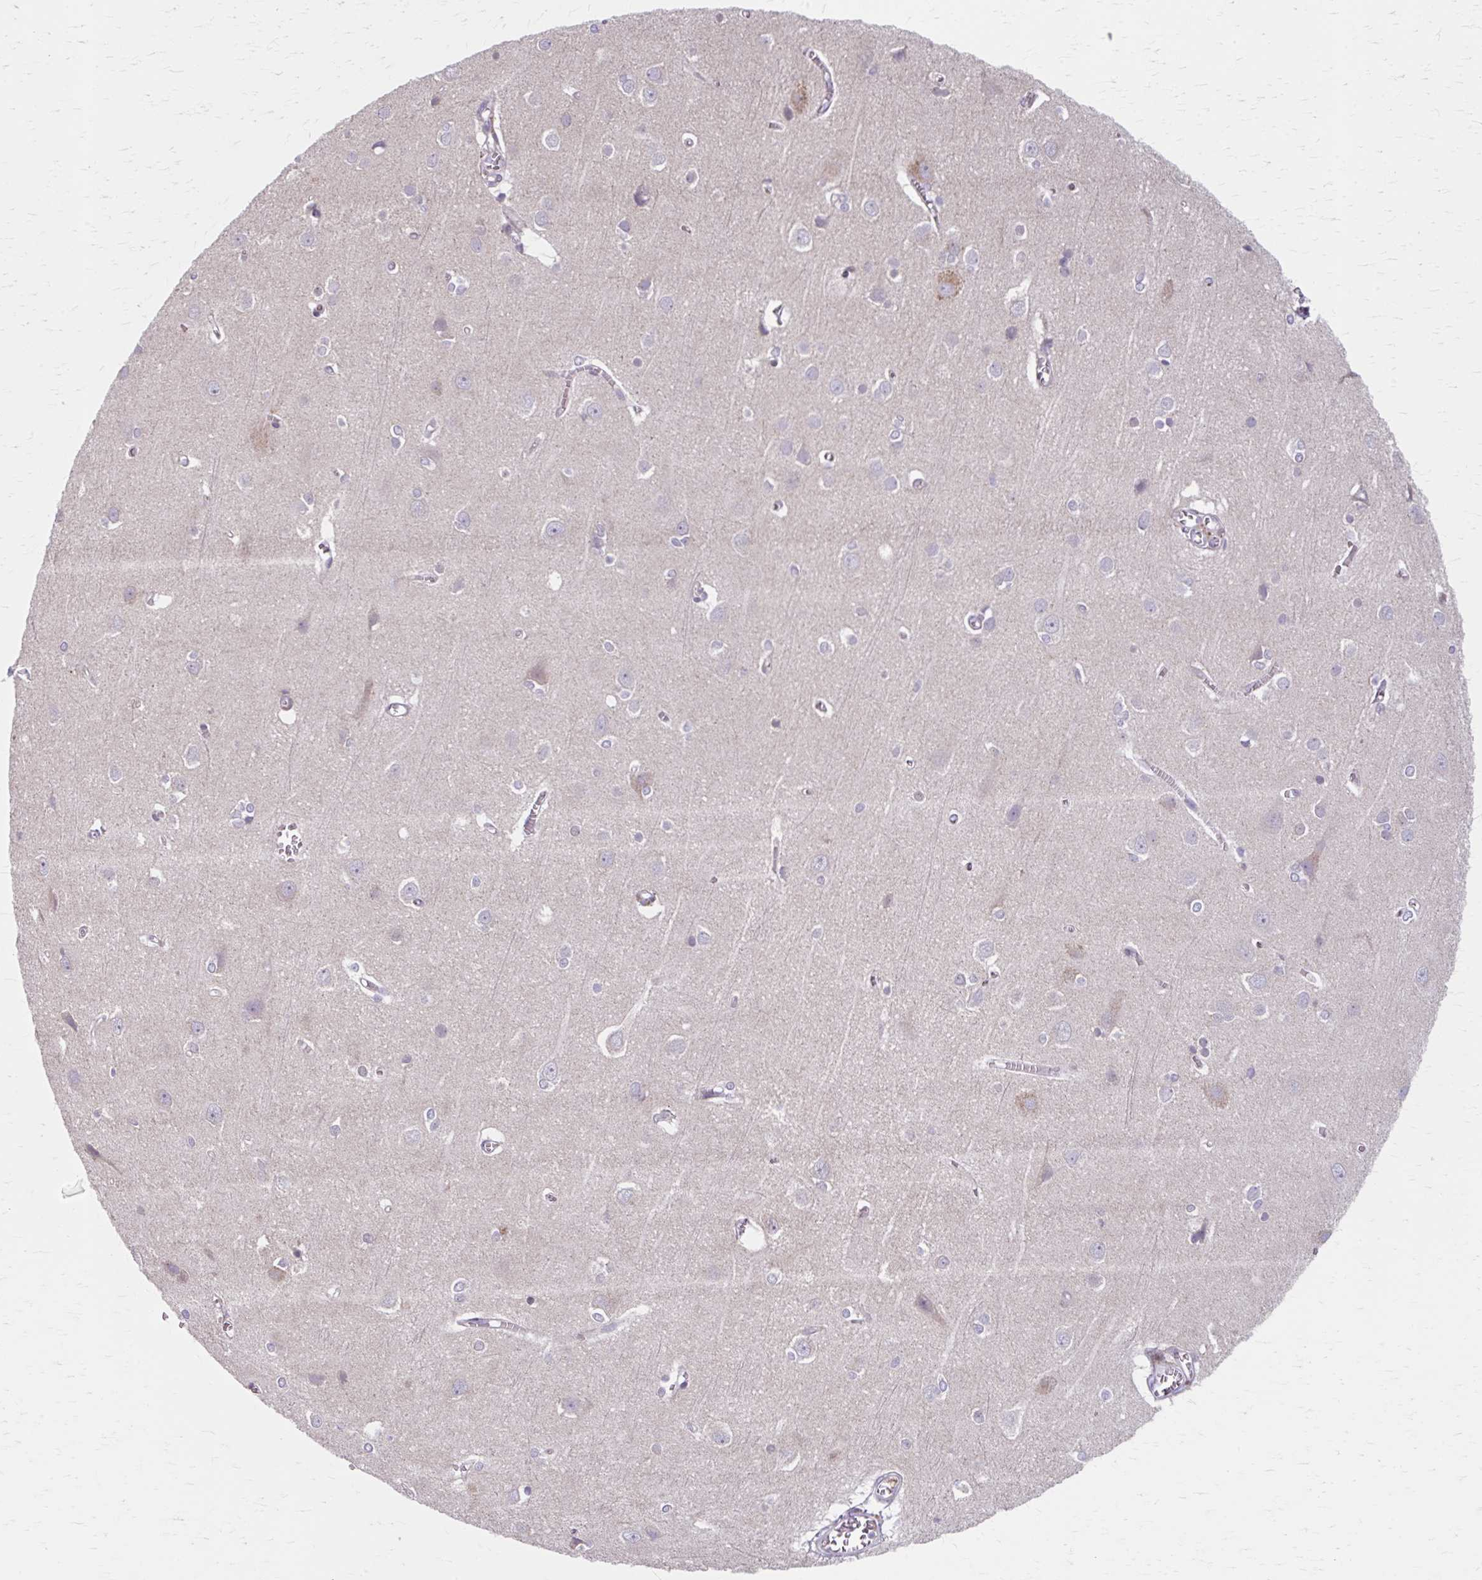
{"staining": {"intensity": "negative", "quantity": "none", "location": "none"}, "tissue": "cerebral cortex", "cell_type": "Endothelial cells", "image_type": "normal", "snomed": [{"axis": "morphology", "description": "Normal tissue, NOS"}, {"axis": "topography", "description": "Cerebral cortex"}], "caption": "Normal cerebral cortex was stained to show a protein in brown. There is no significant staining in endothelial cells. (Brightfield microscopy of DAB (3,3'-diaminobenzidine) IHC at high magnification).", "gene": "BEAN1", "patient": {"sex": "male", "age": 37}}